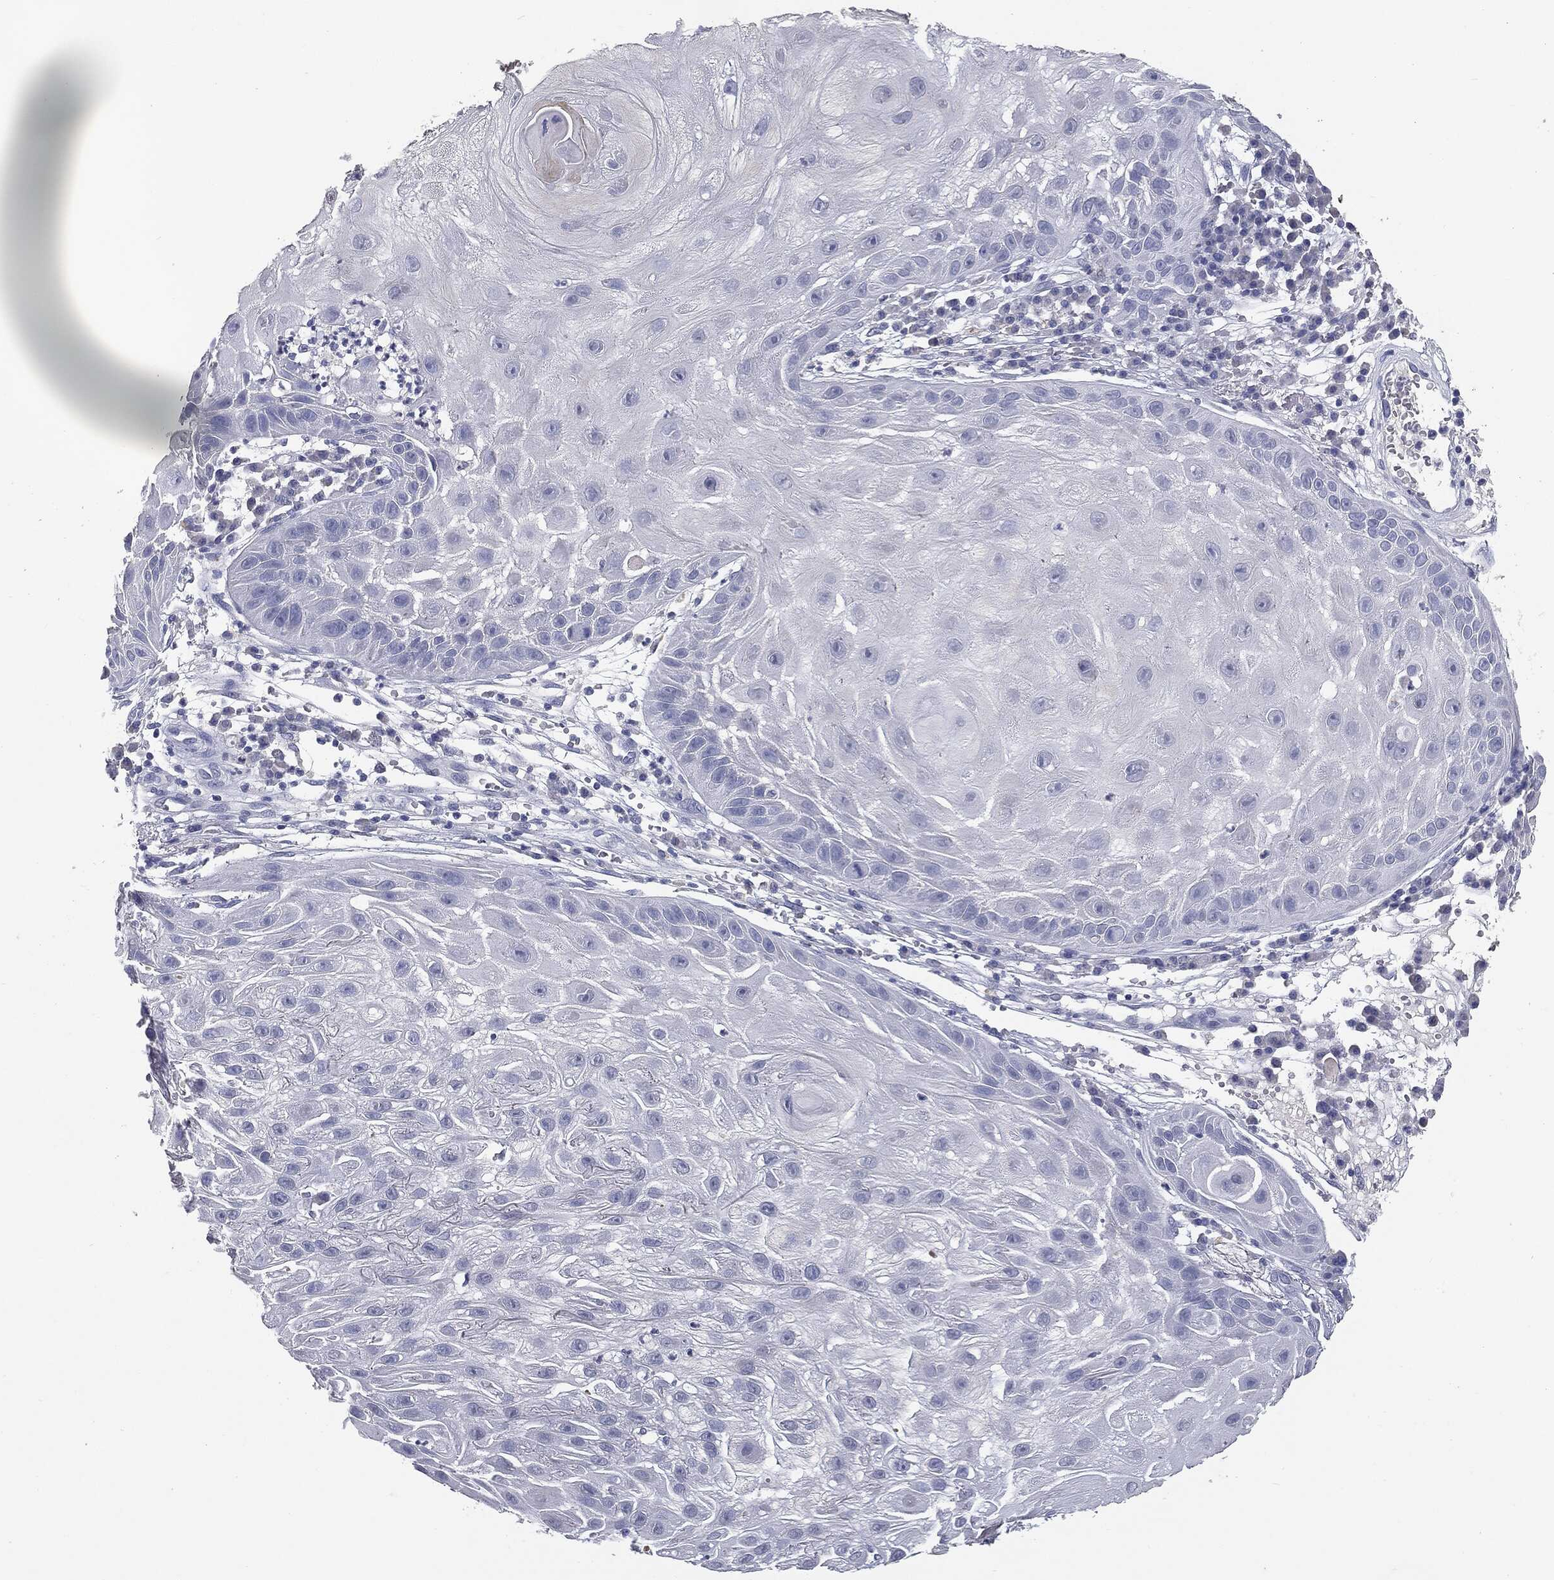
{"staining": {"intensity": "negative", "quantity": "none", "location": "none"}, "tissue": "skin cancer", "cell_type": "Tumor cells", "image_type": "cancer", "snomed": [{"axis": "morphology", "description": "Normal tissue, NOS"}, {"axis": "morphology", "description": "Squamous cell carcinoma, NOS"}, {"axis": "topography", "description": "Skin"}], "caption": "High magnification brightfield microscopy of skin cancer stained with DAB (brown) and counterstained with hematoxylin (blue): tumor cells show no significant expression.", "gene": "MUC1", "patient": {"sex": "male", "age": 79}}